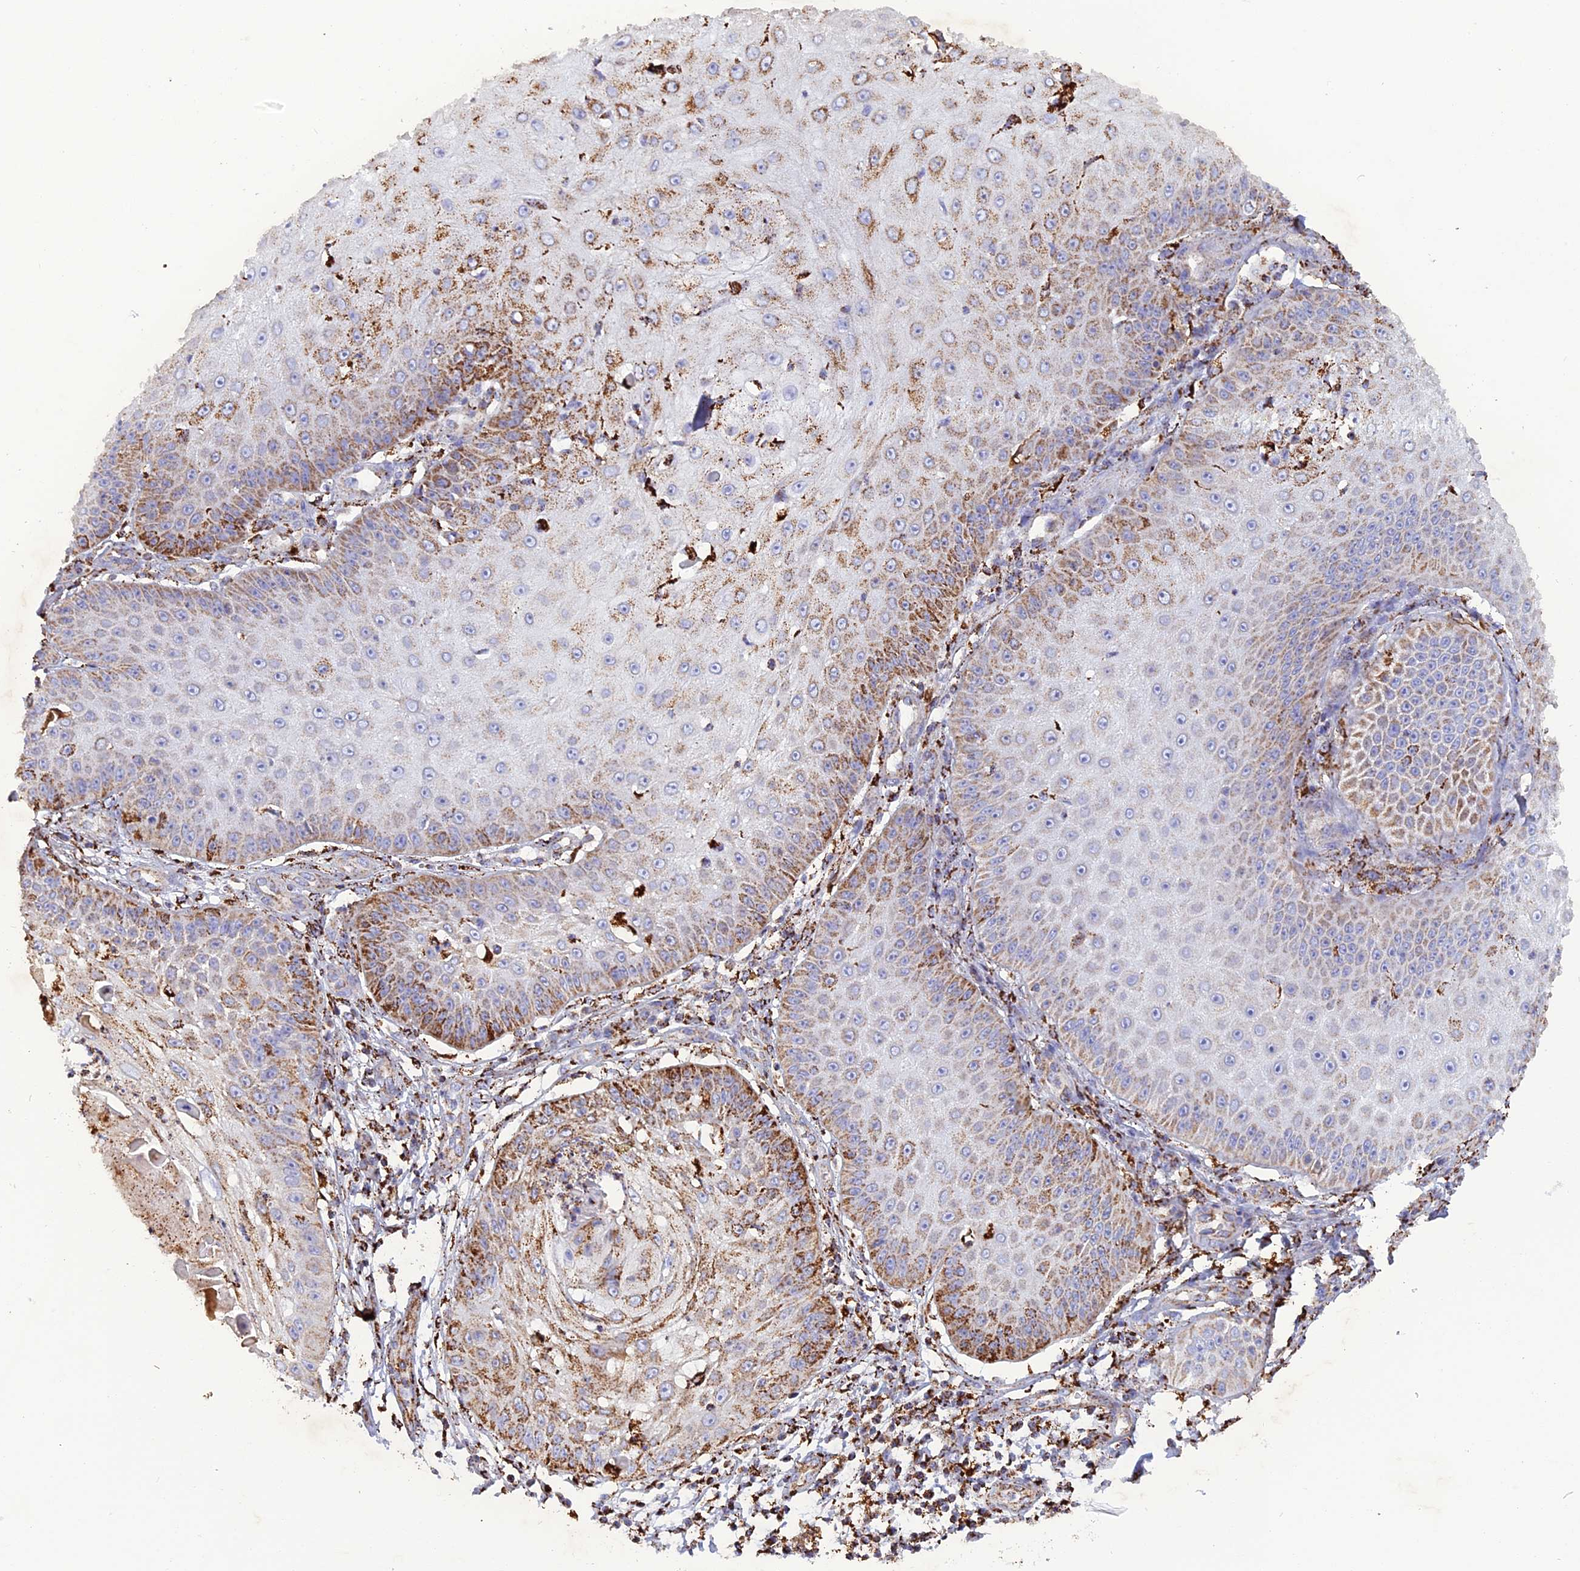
{"staining": {"intensity": "moderate", "quantity": "<25%", "location": "cytoplasmic/membranous"}, "tissue": "skin cancer", "cell_type": "Tumor cells", "image_type": "cancer", "snomed": [{"axis": "morphology", "description": "Squamous cell carcinoma, NOS"}, {"axis": "topography", "description": "Skin"}], "caption": "This photomicrograph displays skin cancer stained with immunohistochemistry to label a protein in brown. The cytoplasmic/membranous of tumor cells show moderate positivity for the protein. Nuclei are counter-stained blue.", "gene": "KCNG1", "patient": {"sex": "male", "age": 70}}